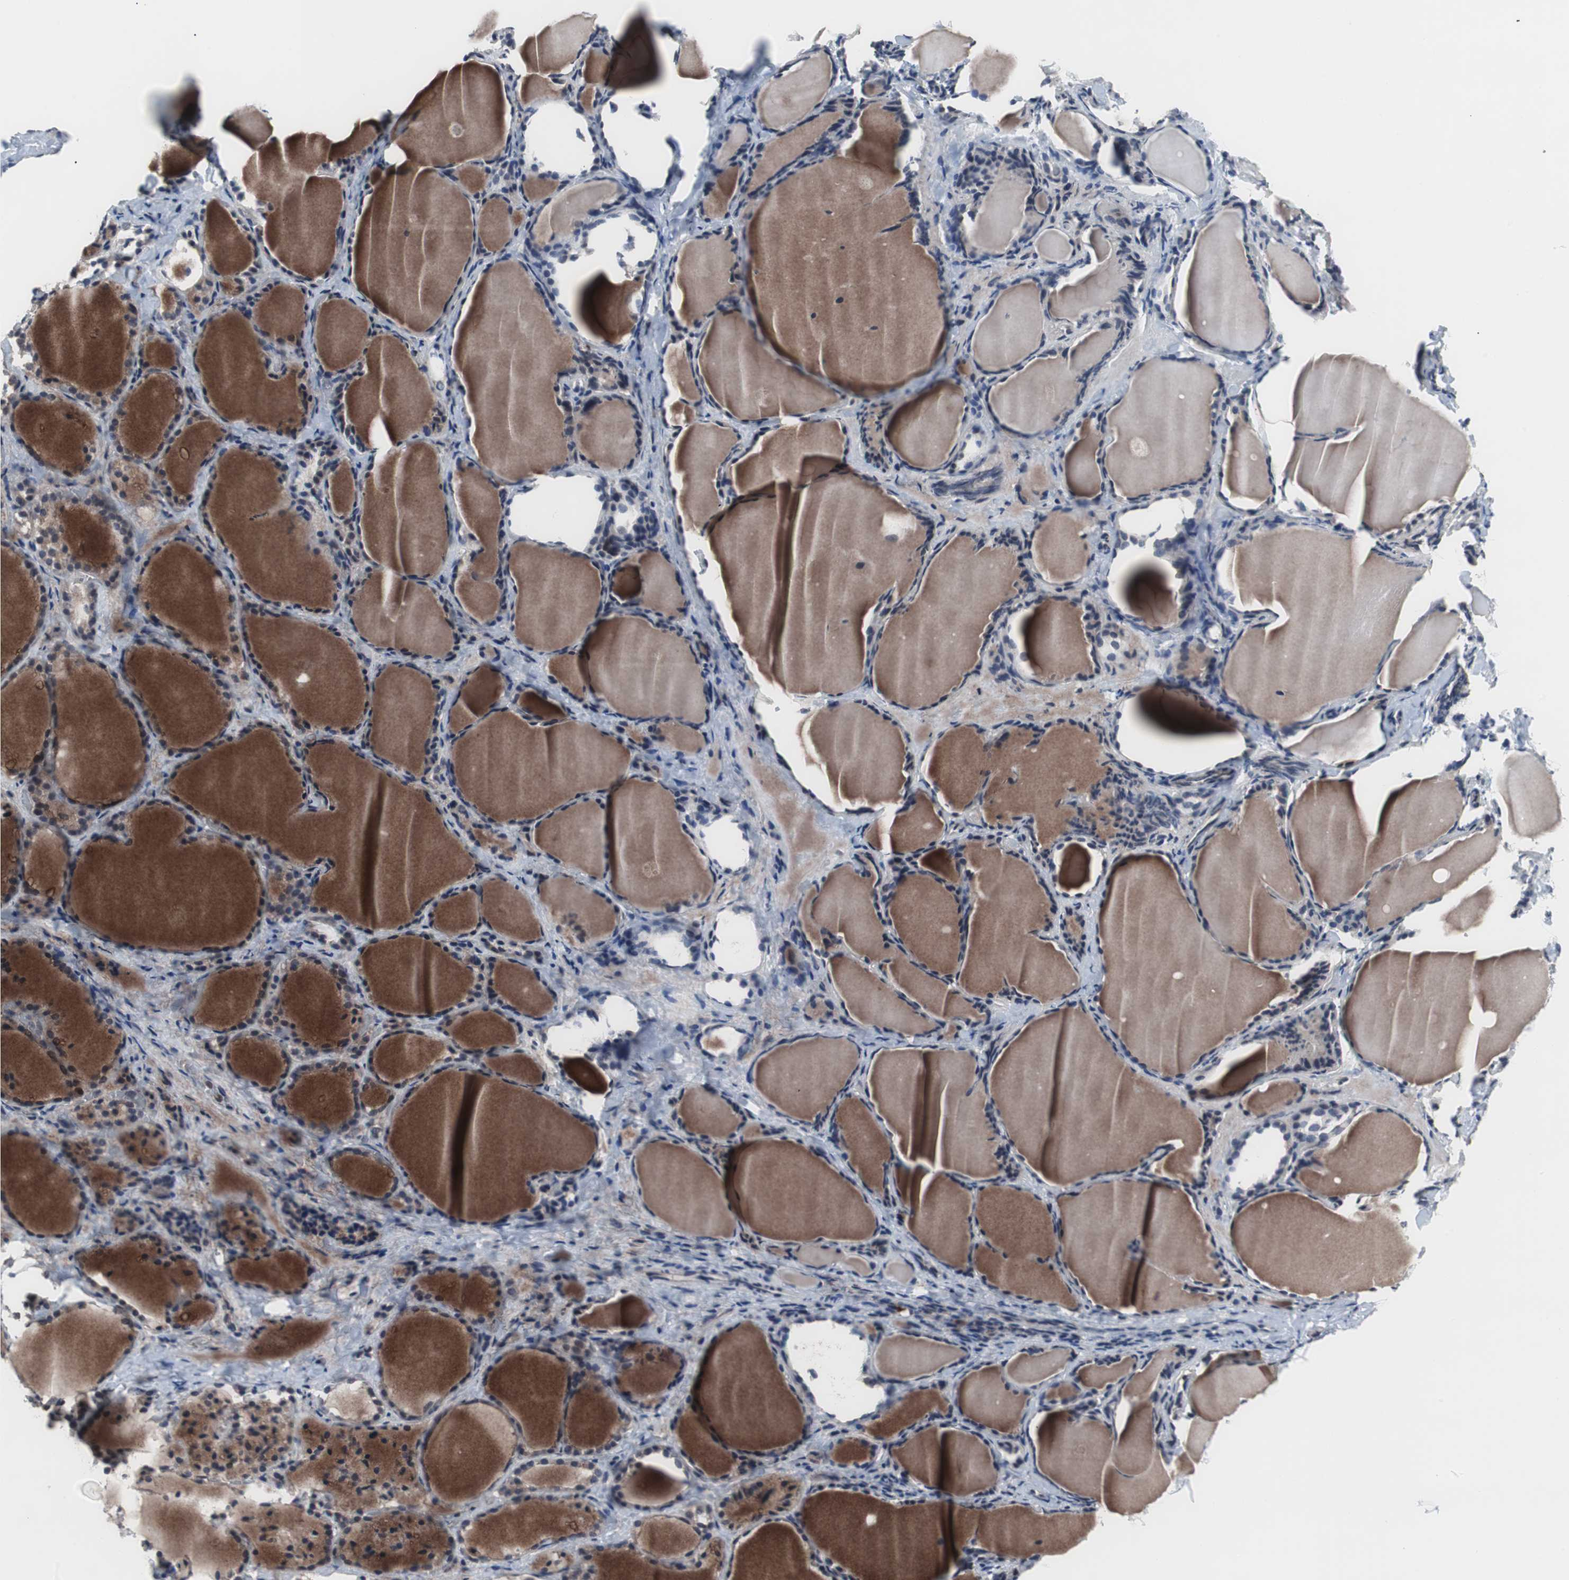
{"staining": {"intensity": "strong", "quantity": ">75%", "location": "cytoplasmic/membranous,nuclear"}, "tissue": "thyroid gland", "cell_type": "Glandular cells", "image_type": "normal", "snomed": [{"axis": "morphology", "description": "Normal tissue, NOS"}, {"axis": "morphology", "description": "Papillary adenocarcinoma, NOS"}, {"axis": "topography", "description": "Thyroid gland"}], "caption": "IHC of normal thyroid gland demonstrates high levels of strong cytoplasmic/membranous,nuclear expression in approximately >75% of glandular cells. Nuclei are stained in blue.", "gene": "GTF2F2", "patient": {"sex": "female", "age": 30}}